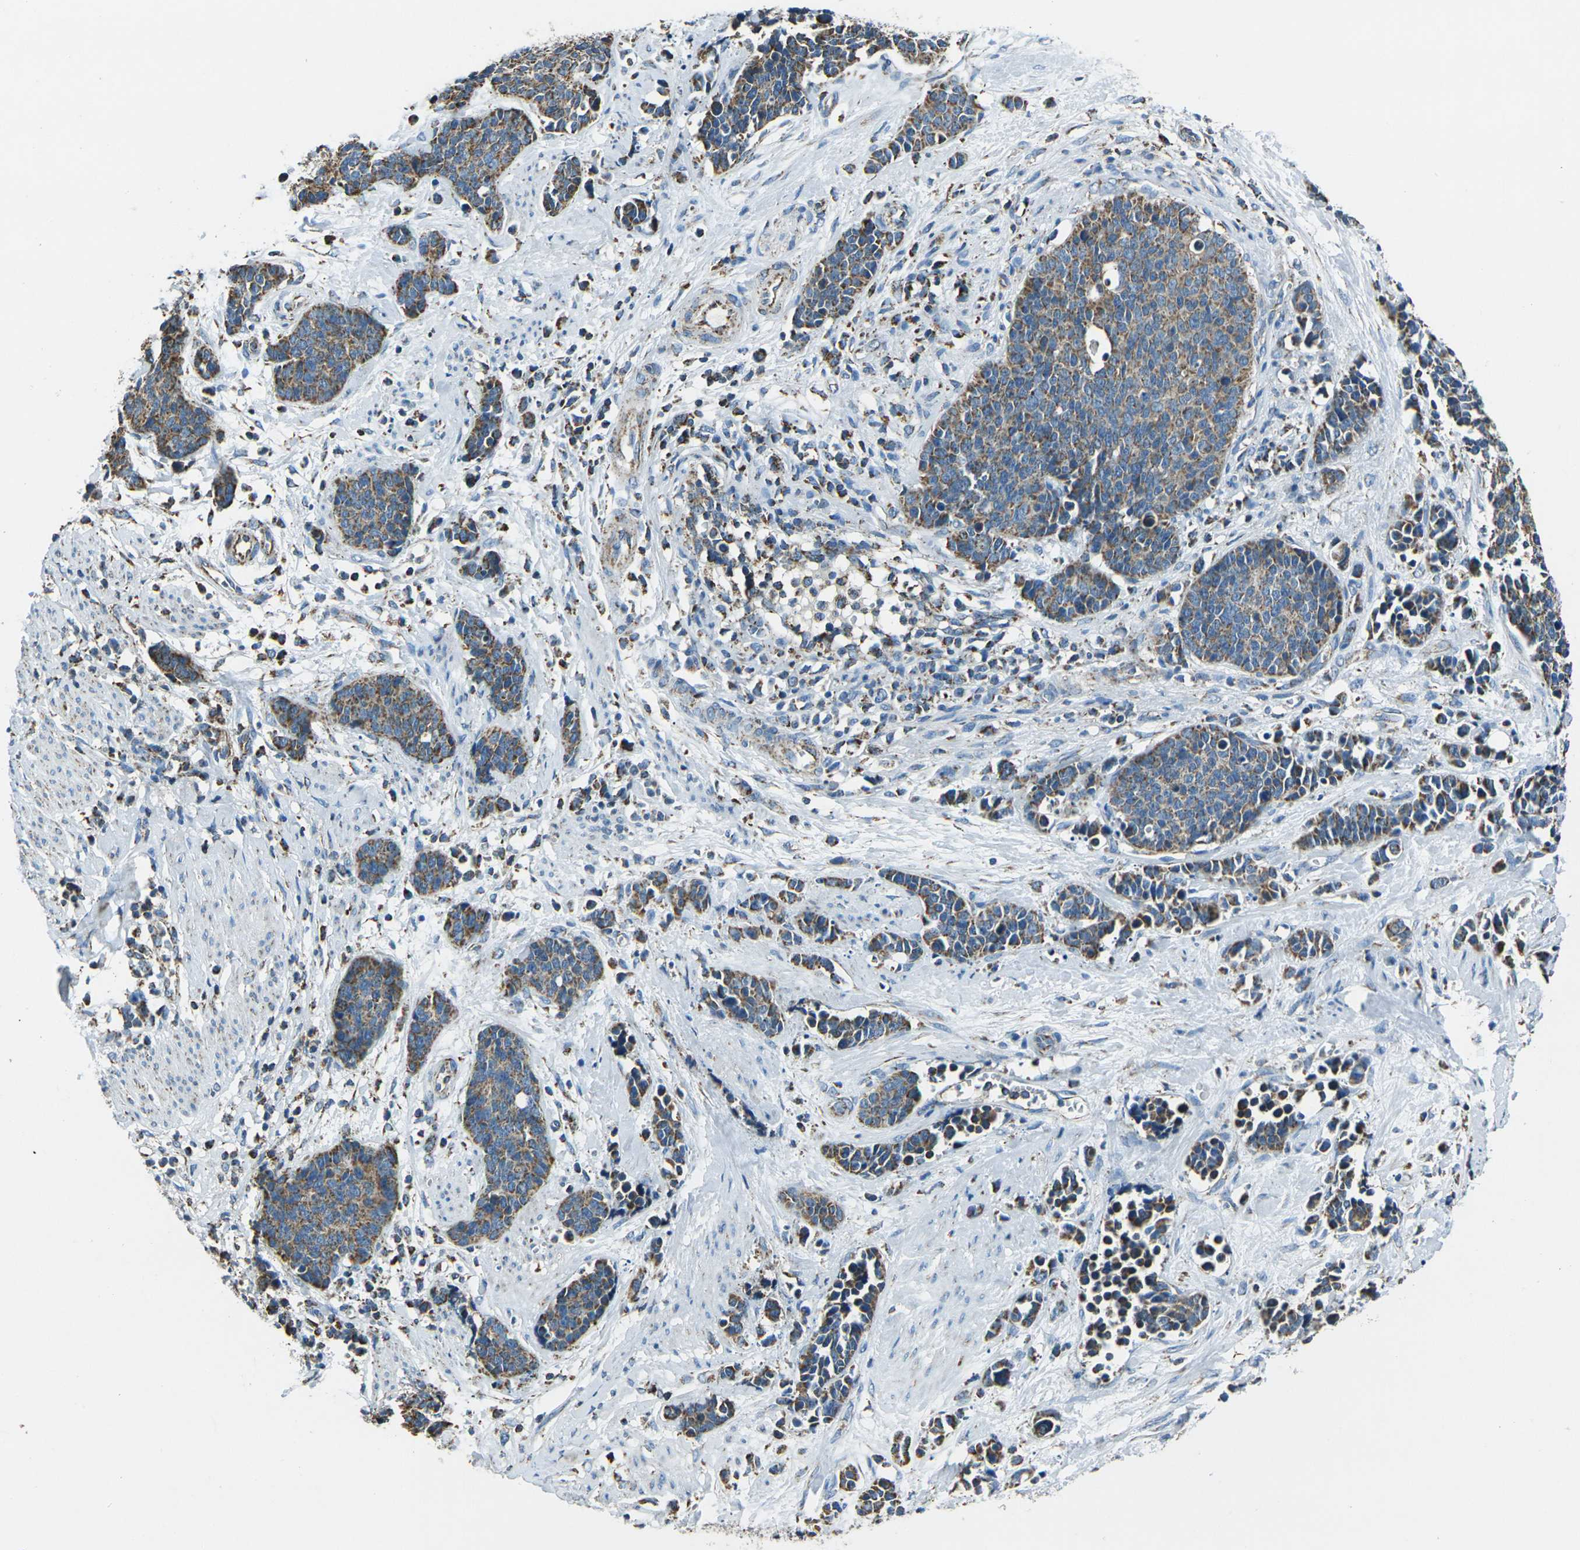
{"staining": {"intensity": "moderate", "quantity": ">75%", "location": "cytoplasmic/membranous"}, "tissue": "cervical cancer", "cell_type": "Tumor cells", "image_type": "cancer", "snomed": [{"axis": "morphology", "description": "Squamous cell carcinoma, NOS"}, {"axis": "topography", "description": "Cervix"}], "caption": "Brown immunohistochemical staining in human cervical squamous cell carcinoma exhibits moderate cytoplasmic/membranous expression in approximately >75% of tumor cells. The protein of interest is shown in brown color, while the nuclei are stained blue.", "gene": "IRF3", "patient": {"sex": "female", "age": 35}}